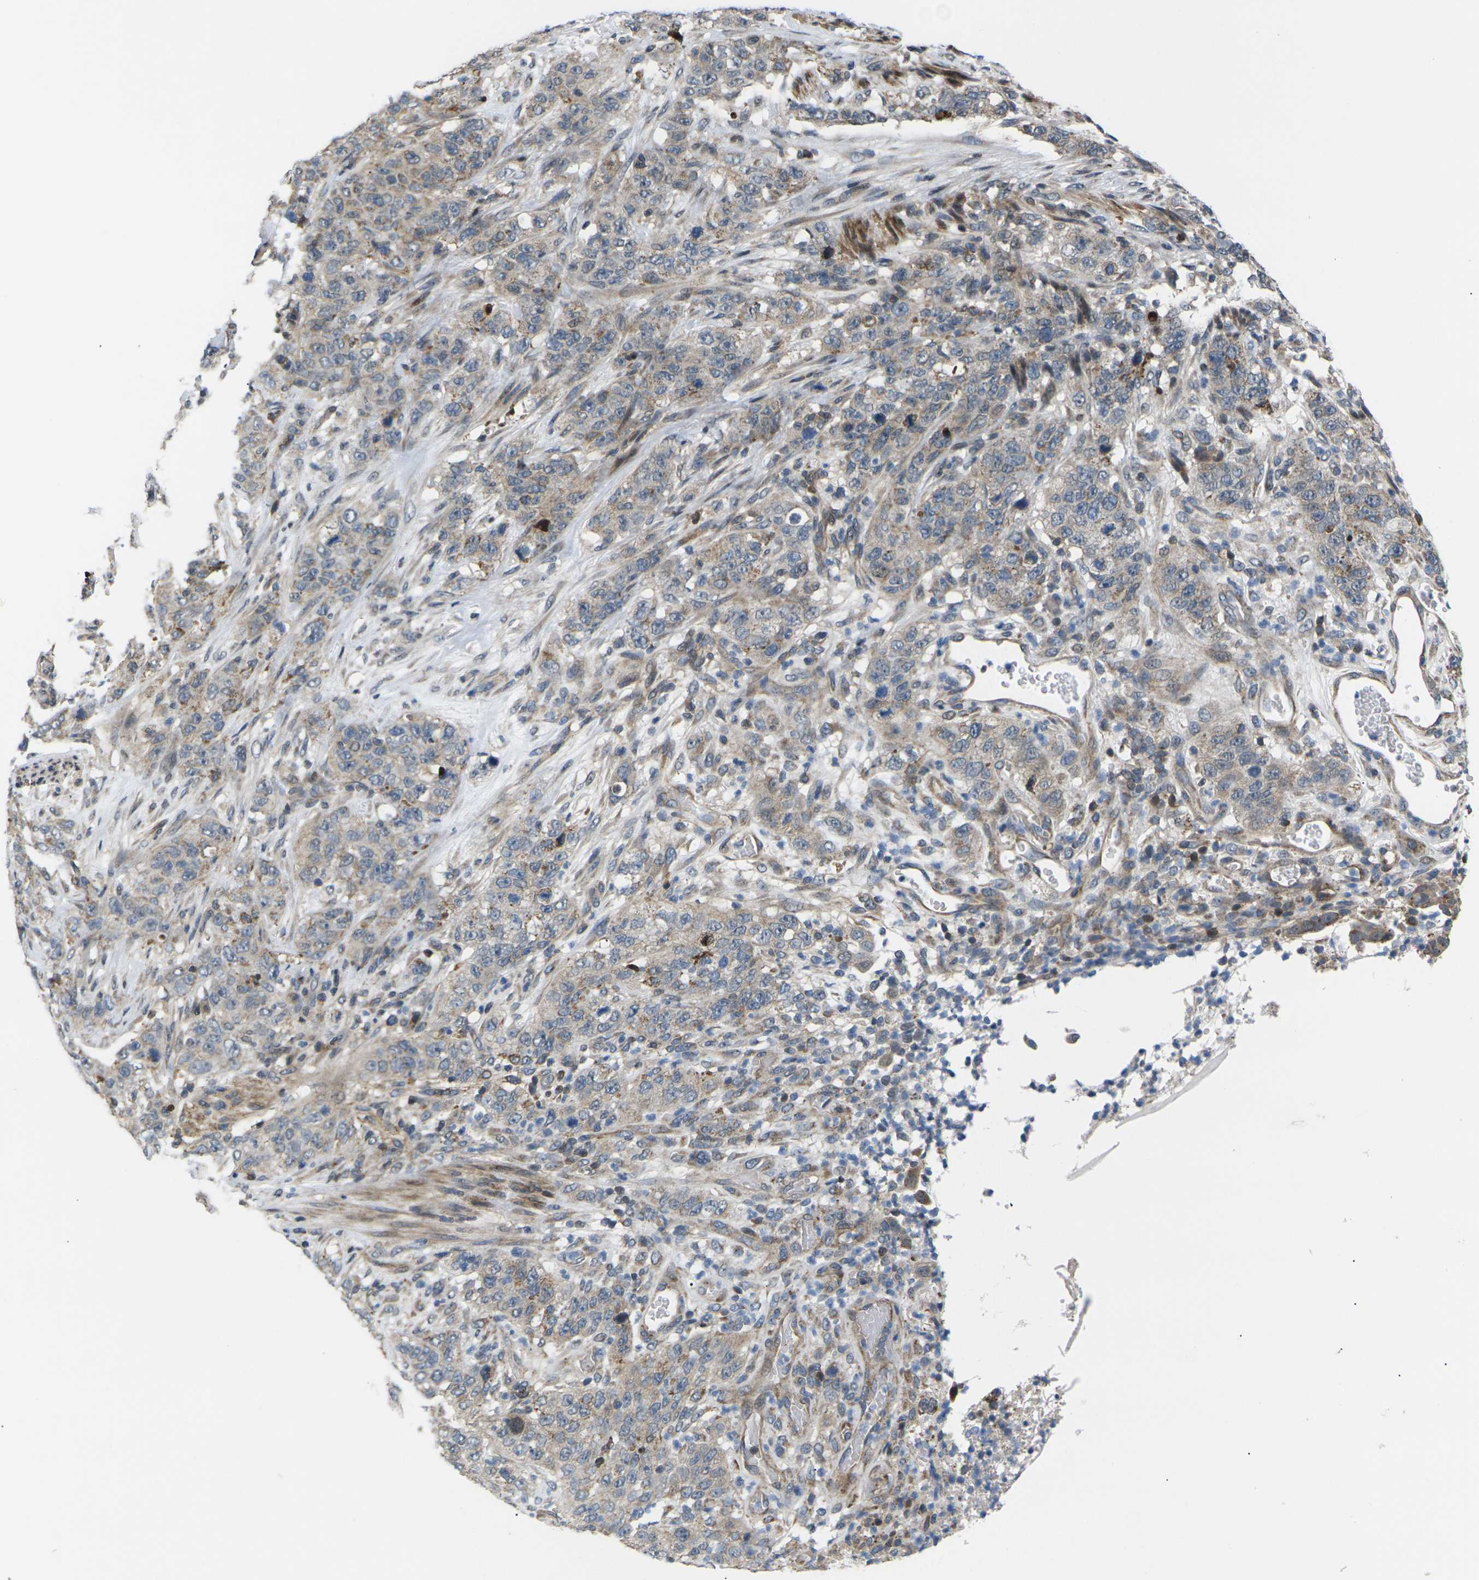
{"staining": {"intensity": "weak", "quantity": "25%-75%", "location": "cytoplasmic/membranous"}, "tissue": "stomach cancer", "cell_type": "Tumor cells", "image_type": "cancer", "snomed": [{"axis": "morphology", "description": "Adenocarcinoma, NOS"}, {"axis": "topography", "description": "Stomach"}], "caption": "There is low levels of weak cytoplasmic/membranous positivity in tumor cells of adenocarcinoma (stomach), as demonstrated by immunohistochemical staining (brown color).", "gene": "RPS6KA3", "patient": {"sex": "male", "age": 48}}